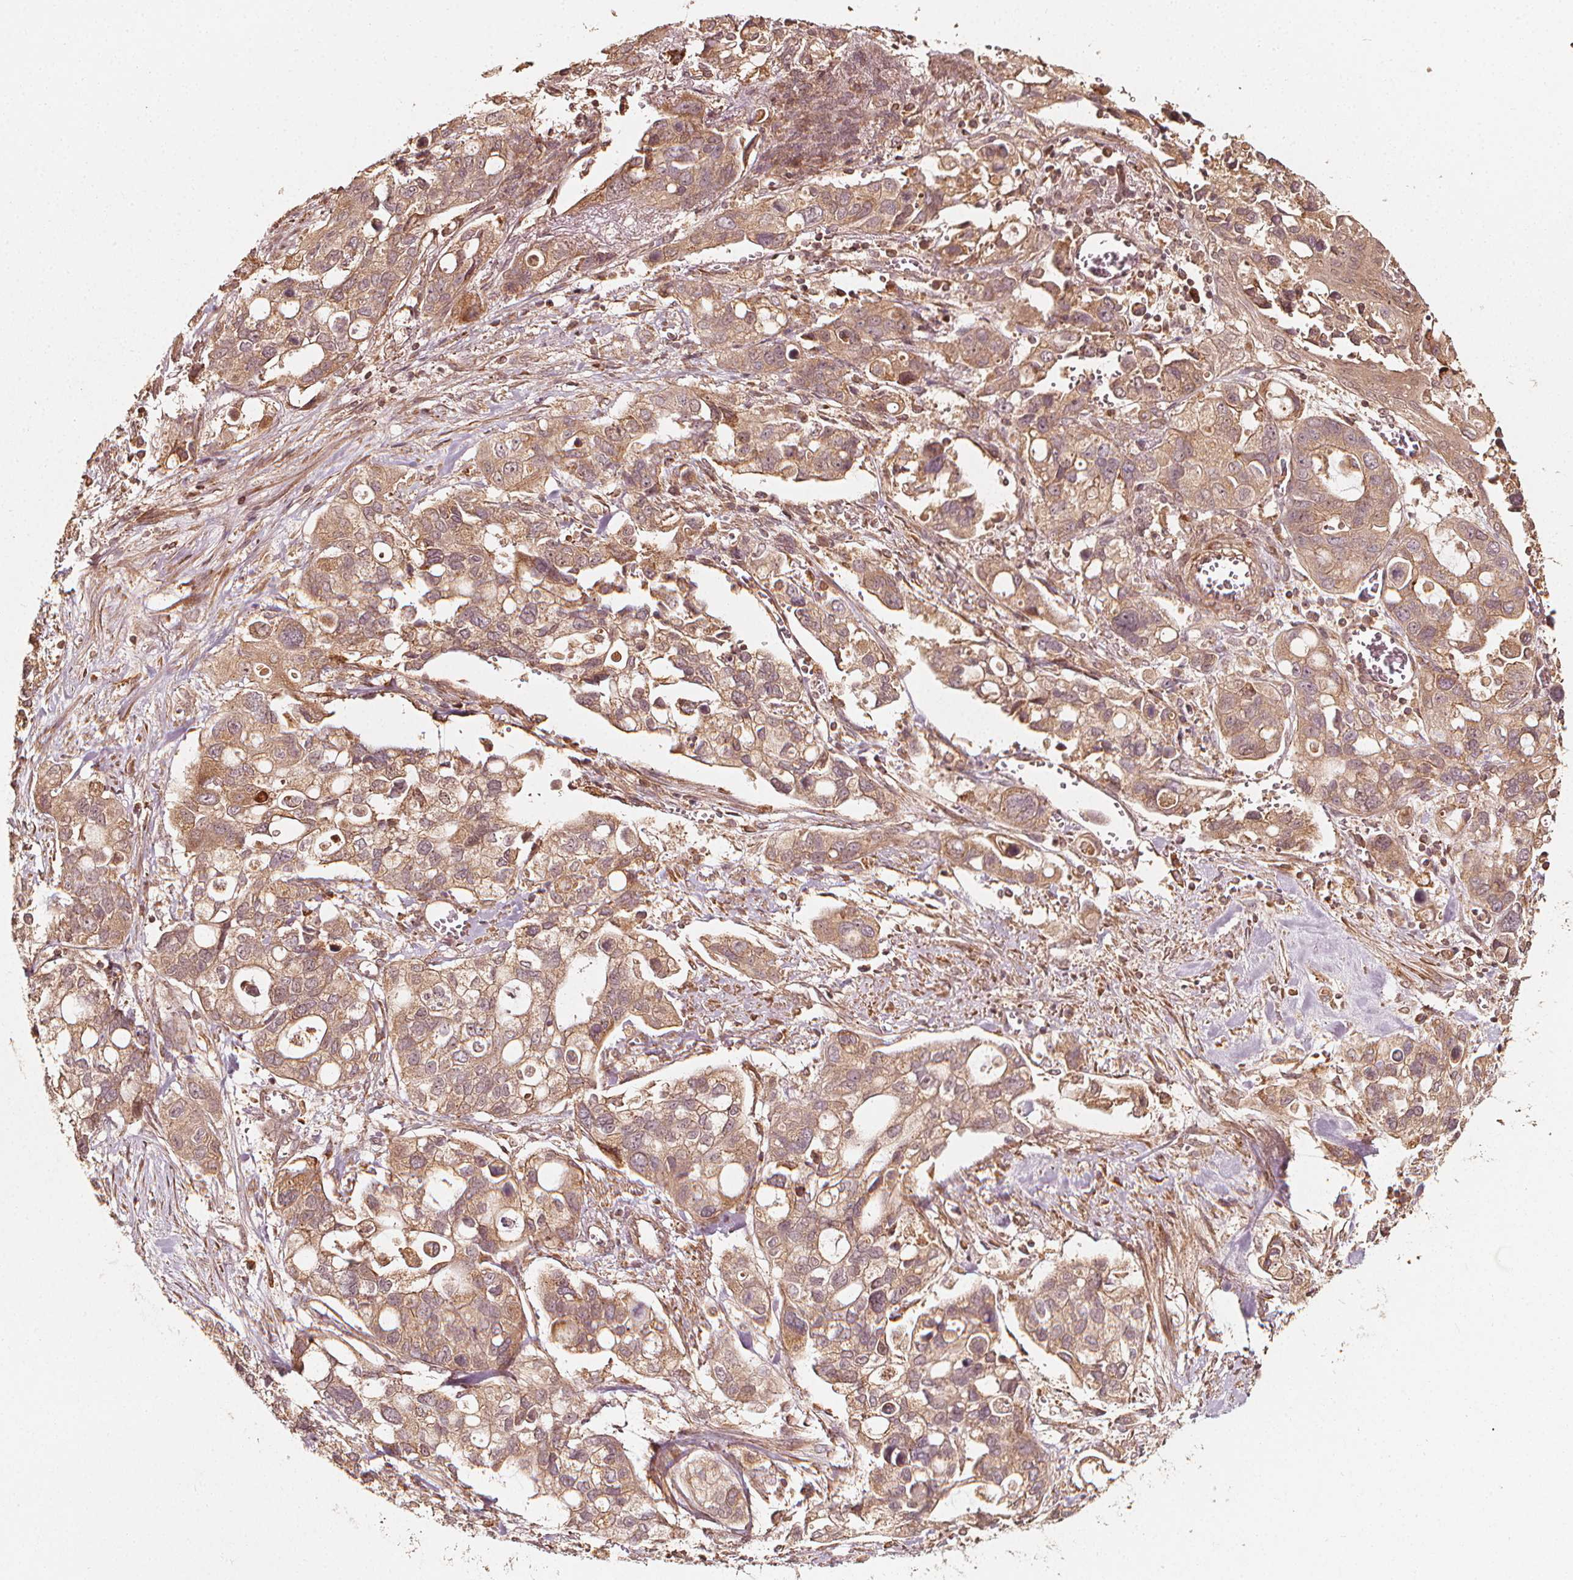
{"staining": {"intensity": "weak", "quantity": ">75%", "location": "cytoplasmic/membranous"}, "tissue": "stomach cancer", "cell_type": "Tumor cells", "image_type": "cancer", "snomed": [{"axis": "morphology", "description": "Adenocarcinoma, NOS"}, {"axis": "topography", "description": "Stomach, upper"}], "caption": "The histopathology image displays a brown stain indicating the presence of a protein in the cytoplasmic/membranous of tumor cells in adenocarcinoma (stomach).", "gene": "NPC1", "patient": {"sex": "female", "age": 81}}